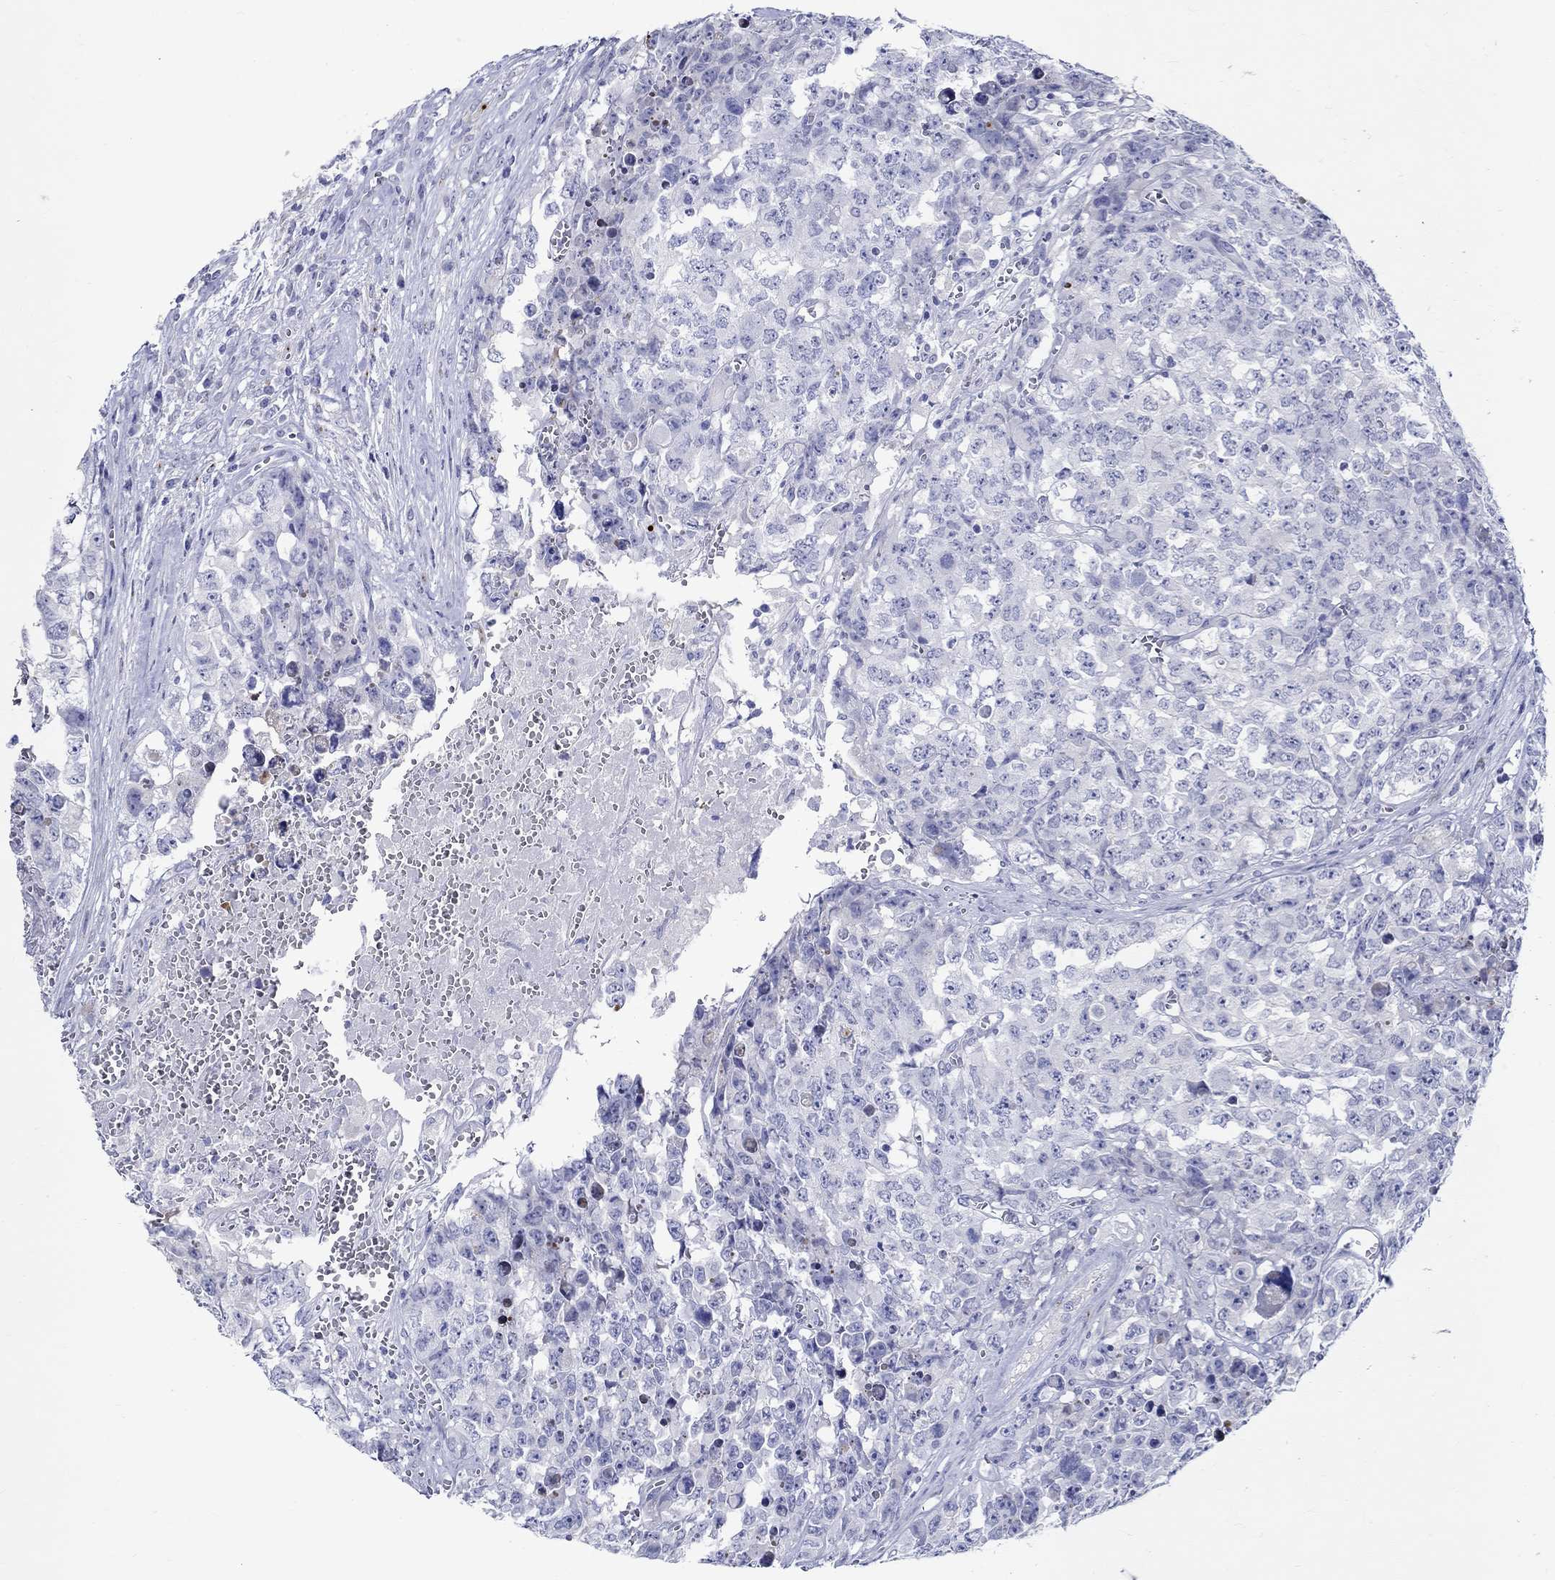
{"staining": {"intensity": "negative", "quantity": "none", "location": "none"}, "tissue": "testis cancer", "cell_type": "Tumor cells", "image_type": "cancer", "snomed": [{"axis": "morphology", "description": "Carcinoma, Embryonal, NOS"}, {"axis": "topography", "description": "Testis"}], "caption": "IHC micrograph of human testis embryonal carcinoma stained for a protein (brown), which exhibits no positivity in tumor cells.", "gene": "CRYGS", "patient": {"sex": "male", "age": 23}}